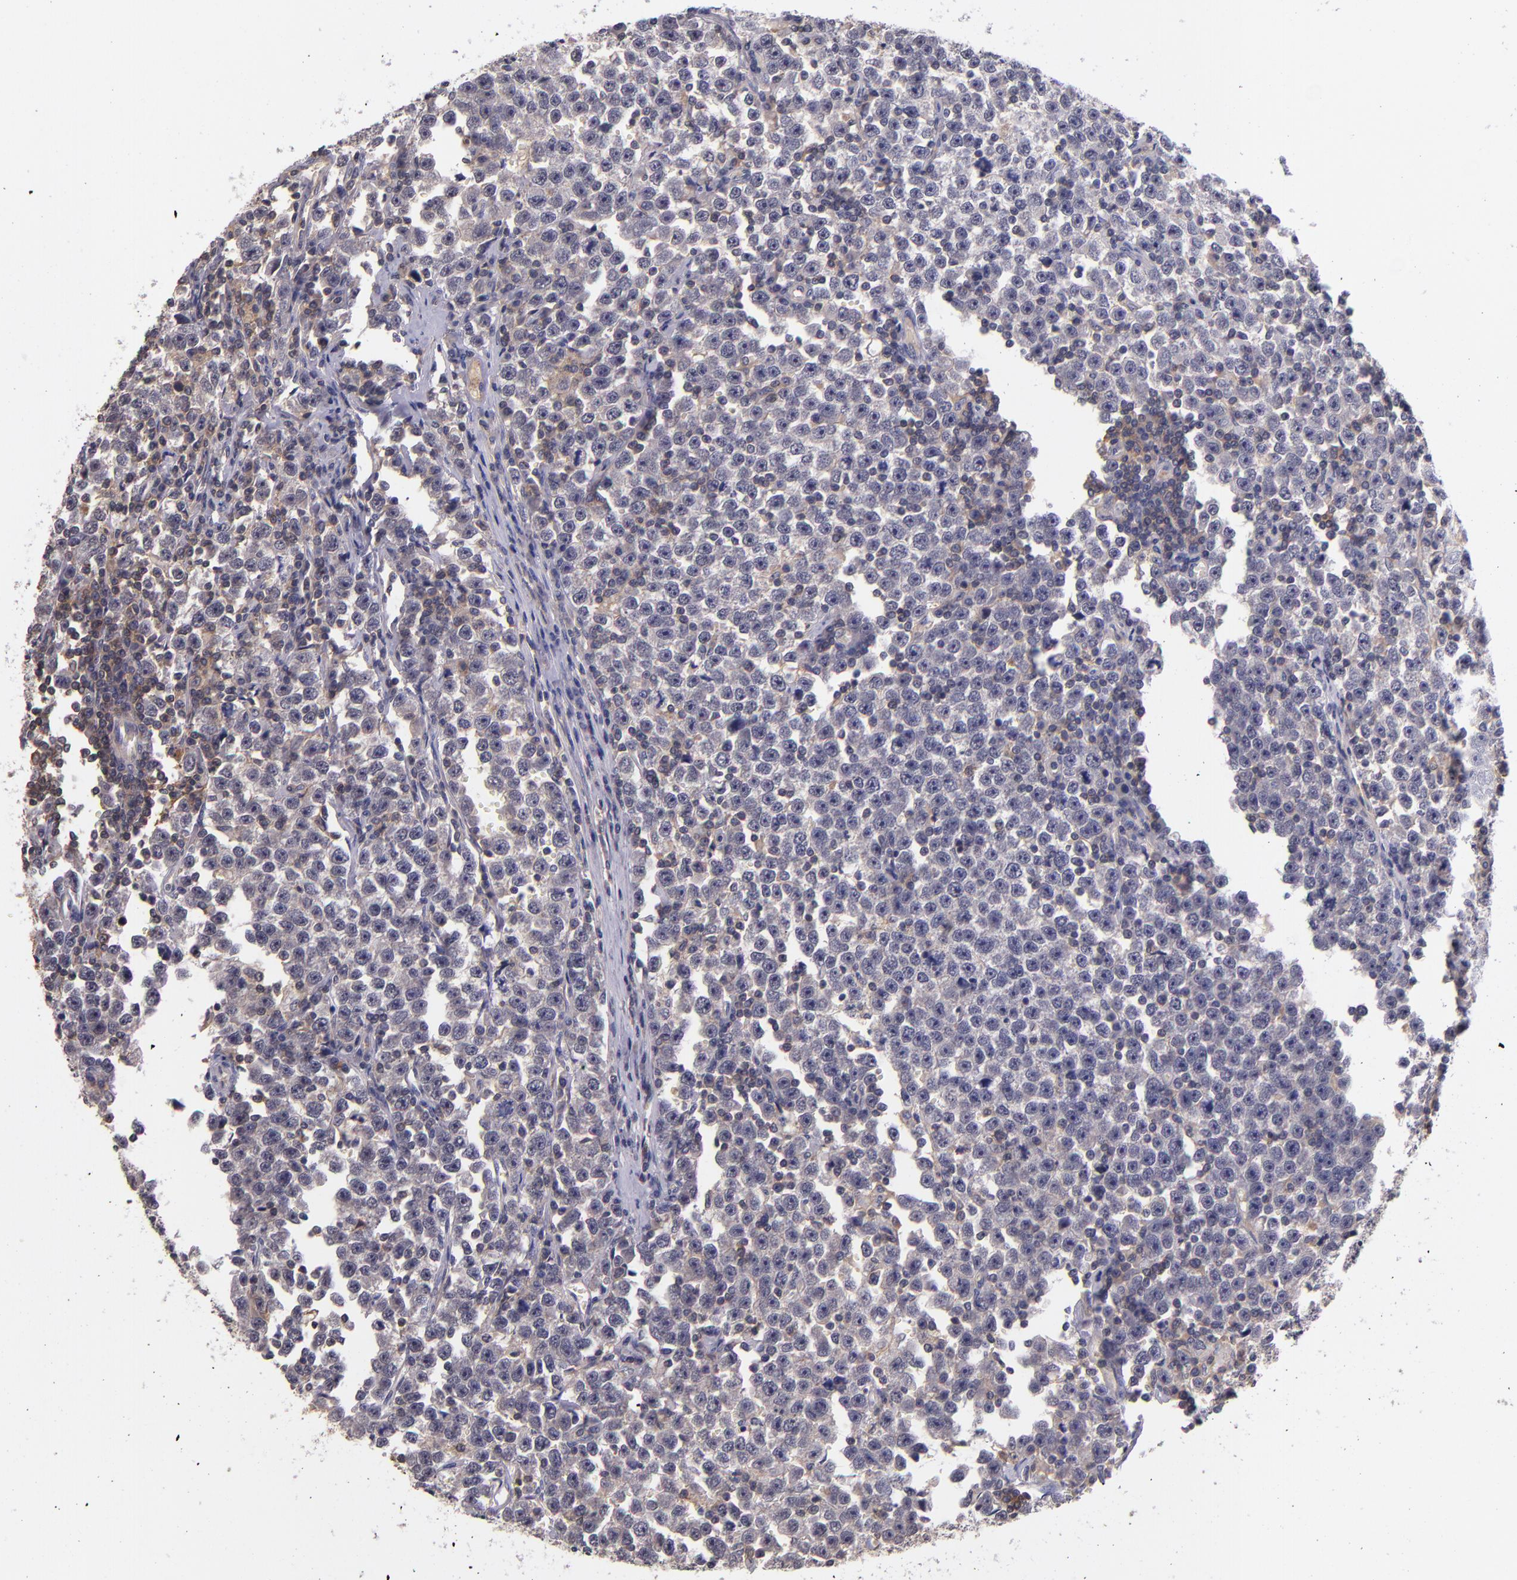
{"staining": {"intensity": "weak", "quantity": "<25%", "location": "cytoplasmic/membranous"}, "tissue": "testis cancer", "cell_type": "Tumor cells", "image_type": "cancer", "snomed": [{"axis": "morphology", "description": "Seminoma, NOS"}, {"axis": "topography", "description": "Testis"}], "caption": "This is a histopathology image of immunohistochemistry (IHC) staining of seminoma (testis), which shows no positivity in tumor cells.", "gene": "RBP4", "patient": {"sex": "male", "age": 43}}